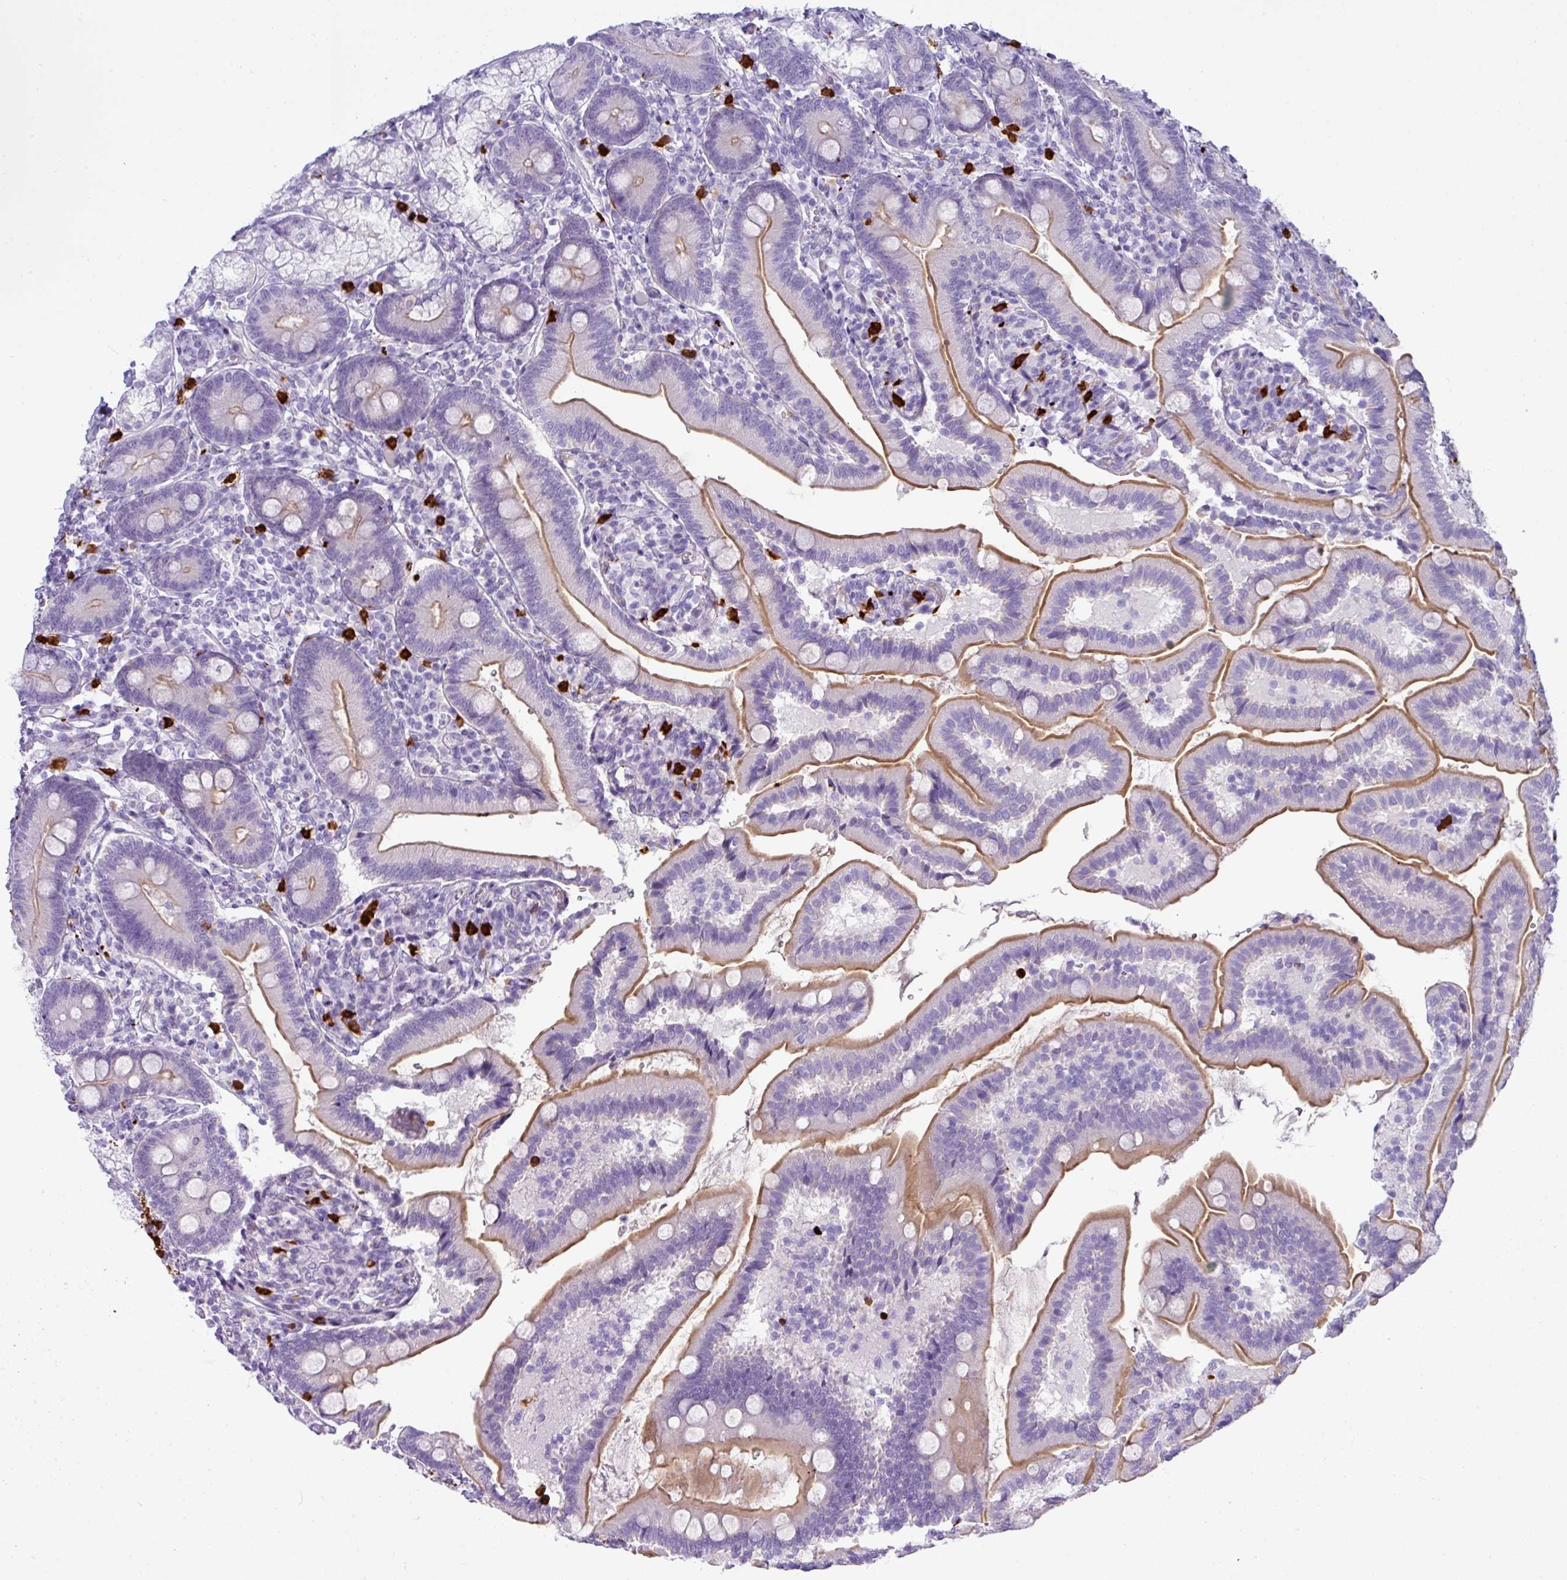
{"staining": {"intensity": "moderate", "quantity": ">75%", "location": "cytoplasmic/membranous"}, "tissue": "duodenum", "cell_type": "Glandular cells", "image_type": "normal", "snomed": [{"axis": "morphology", "description": "Normal tissue, NOS"}, {"axis": "topography", "description": "Duodenum"}], "caption": "This histopathology image exhibits benign duodenum stained with immunohistochemistry (IHC) to label a protein in brown. The cytoplasmic/membranous of glandular cells show moderate positivity for the protein. Nuclei are counter-stained blue.", "gene": "MRM2", "patient": {"sex": "female", "age": 67}}